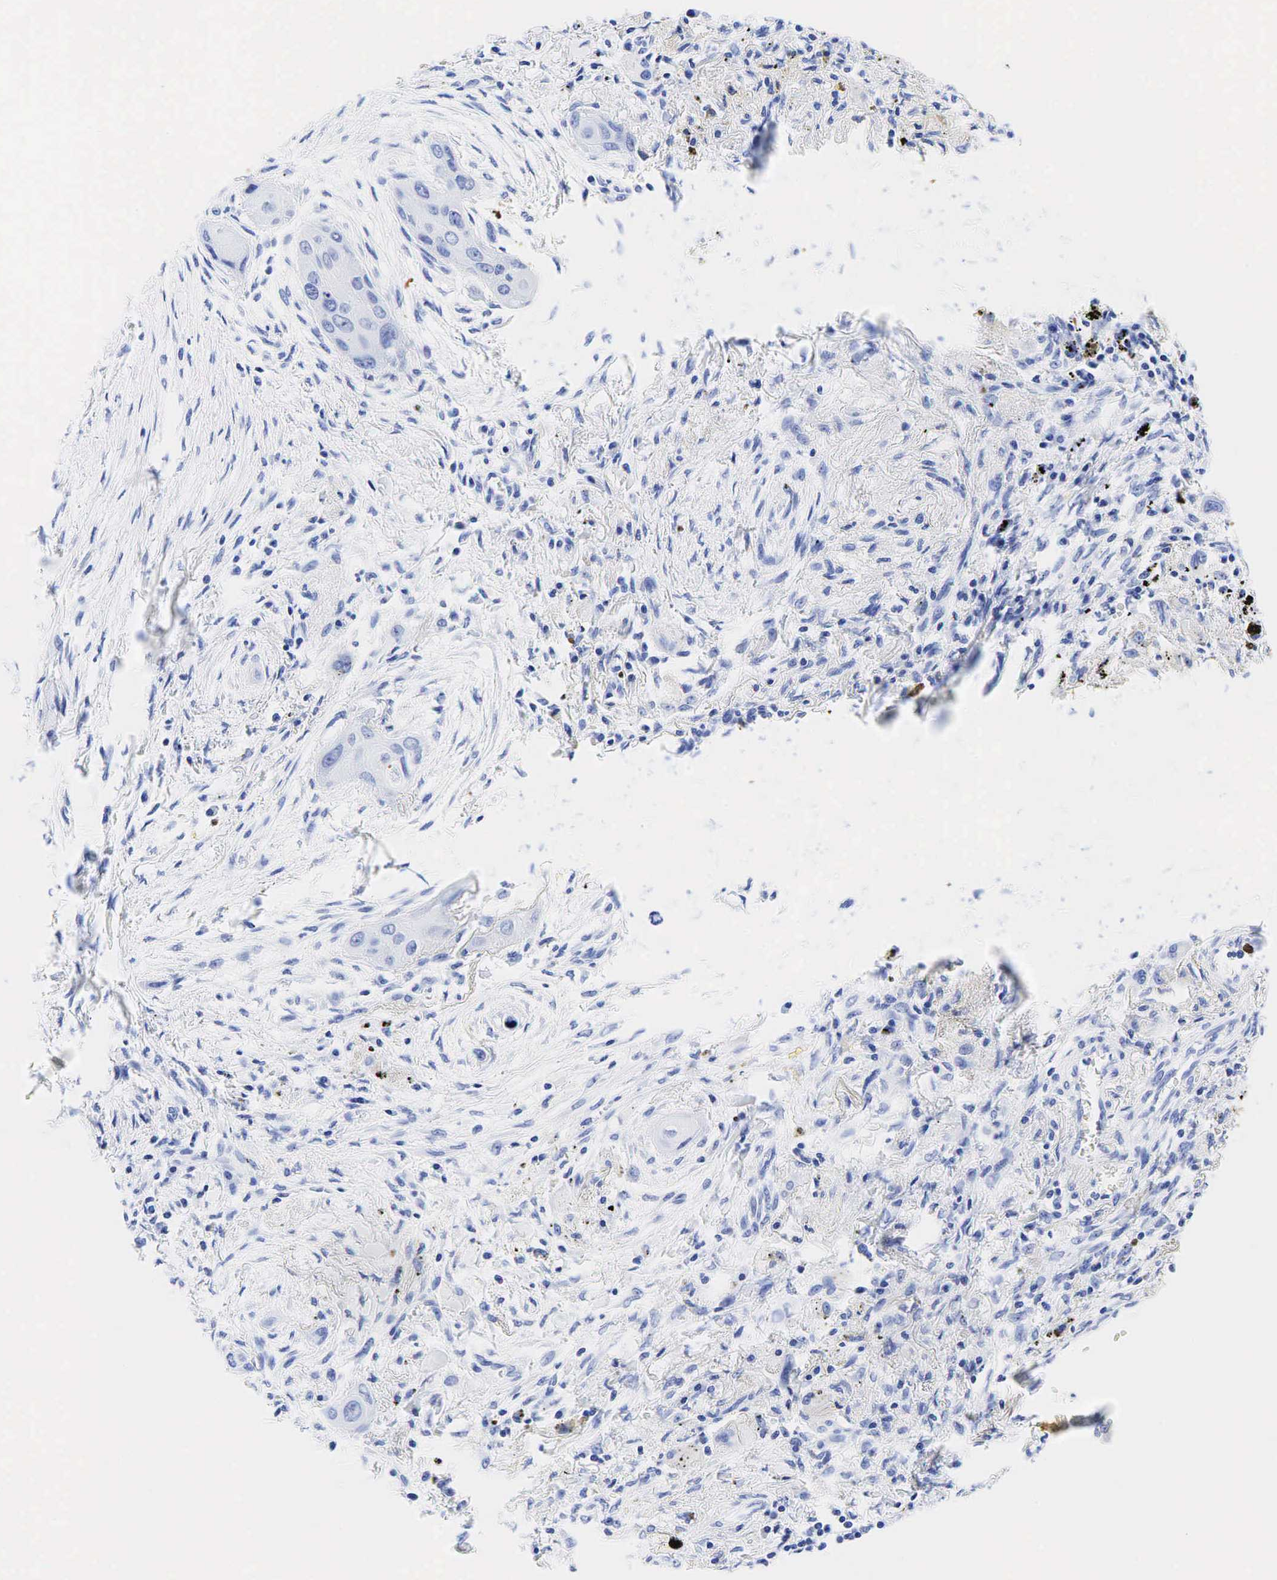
{"staining": {"intensity": "moderate", "quantity": "<25%", "location": "cytoplasmic/membranous"}, "tissue": "lung cancer", "cell_type": "Tumor cells", "image_type": "cancer", "snomed": [{"axis": "morphology", "description": "Squamous cell carcinoma, NOS"}, {"axis": "topography", "description": "Lung"}], "caption": "About <25% of tumor cells in human lung cancer reveal moderate cytoplasmic/membranous protein positivity as visualized by brown immunohistochemical staining.", "gene": "CEACAM5", "patient": {"sex": "male", "age": 71}}